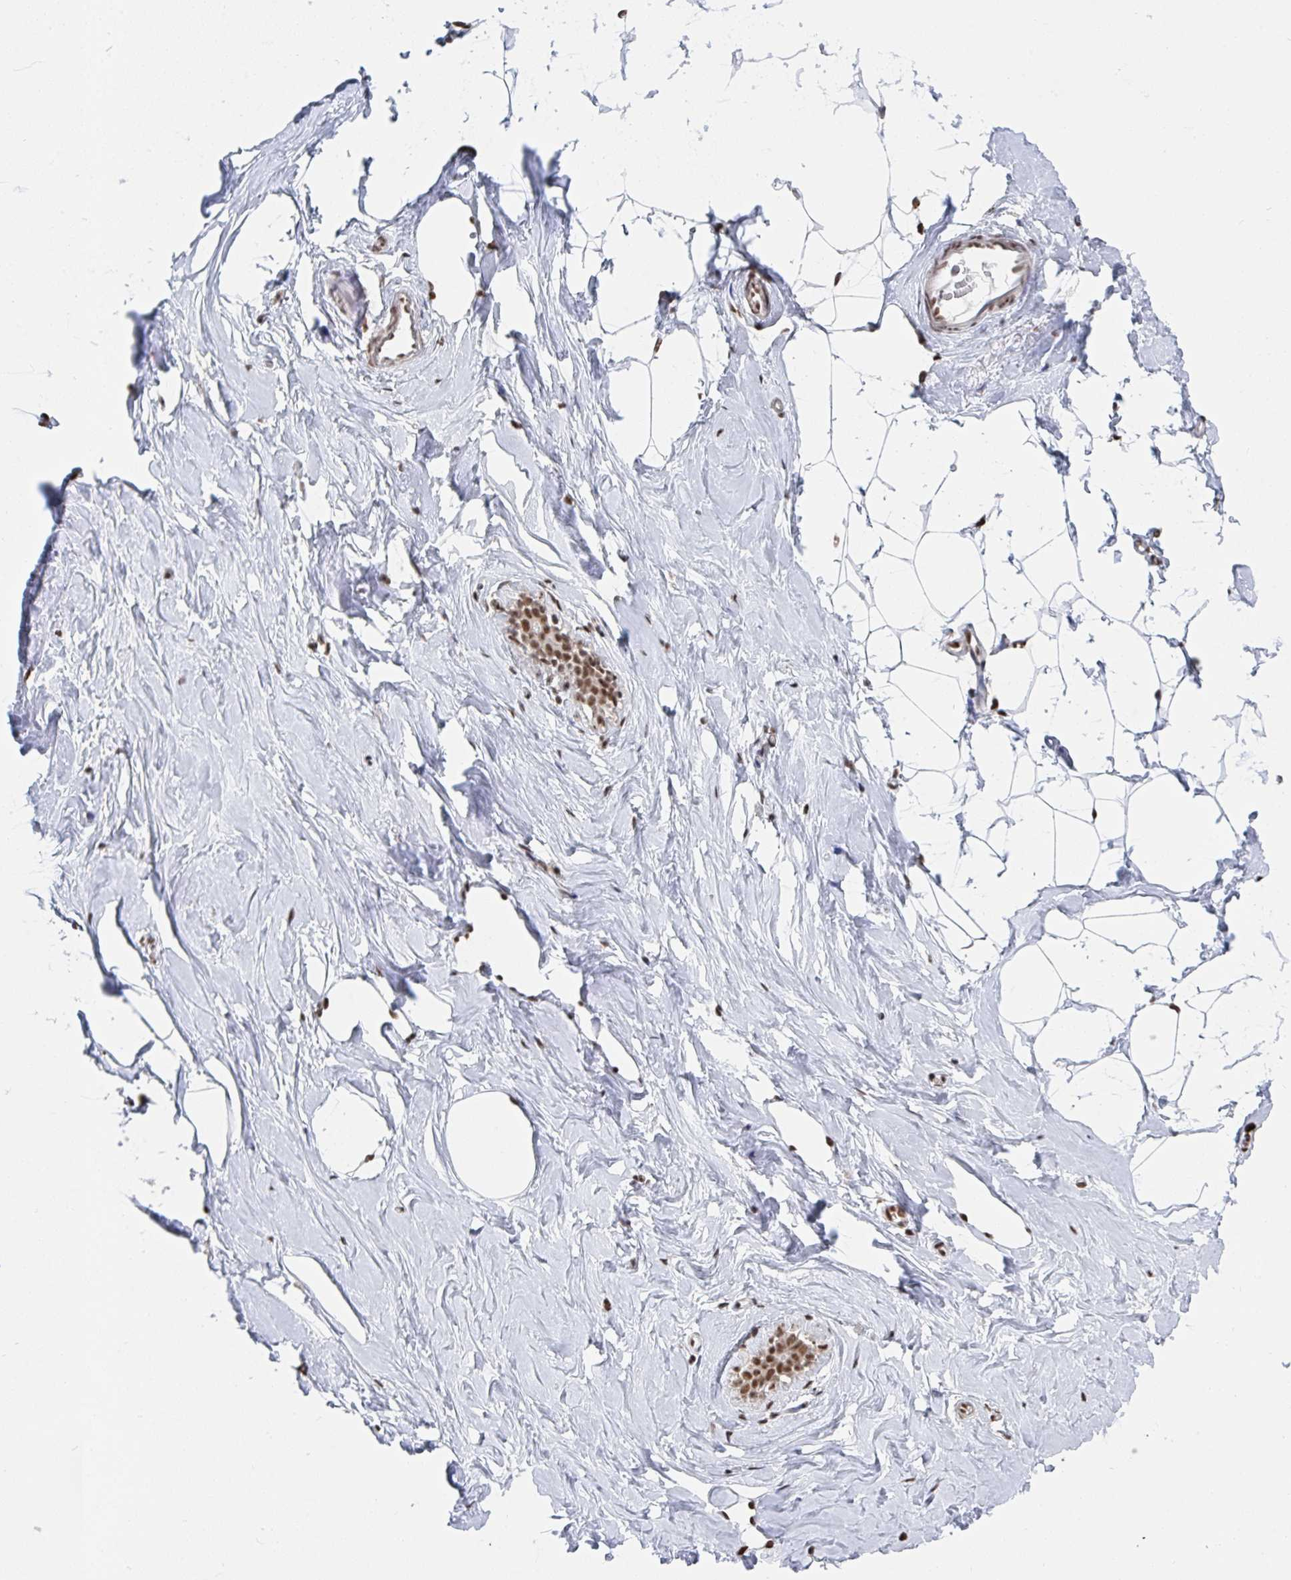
{"staining": {"intensity": "negative", "quantity": "none", "location": "none"}, "tissue": "breast", "cell_type": "Adipocytes", "image_type": "normal", "snomed": [{"axis": "morphology", "description": "Normal tissue, NOS"}, {"axis": "topography", "description": "Breast"}], "caption": "Immunohistochemistry of benign human breast displays no expression in adipocytes. (DAB (3,3'-diaminobenzidine) immunohistochemistry (IHC) visualized using brightfield microscopy, high magnification).", "gene": "MBNL1", "patient": {"sex": "female", "age": 32}}